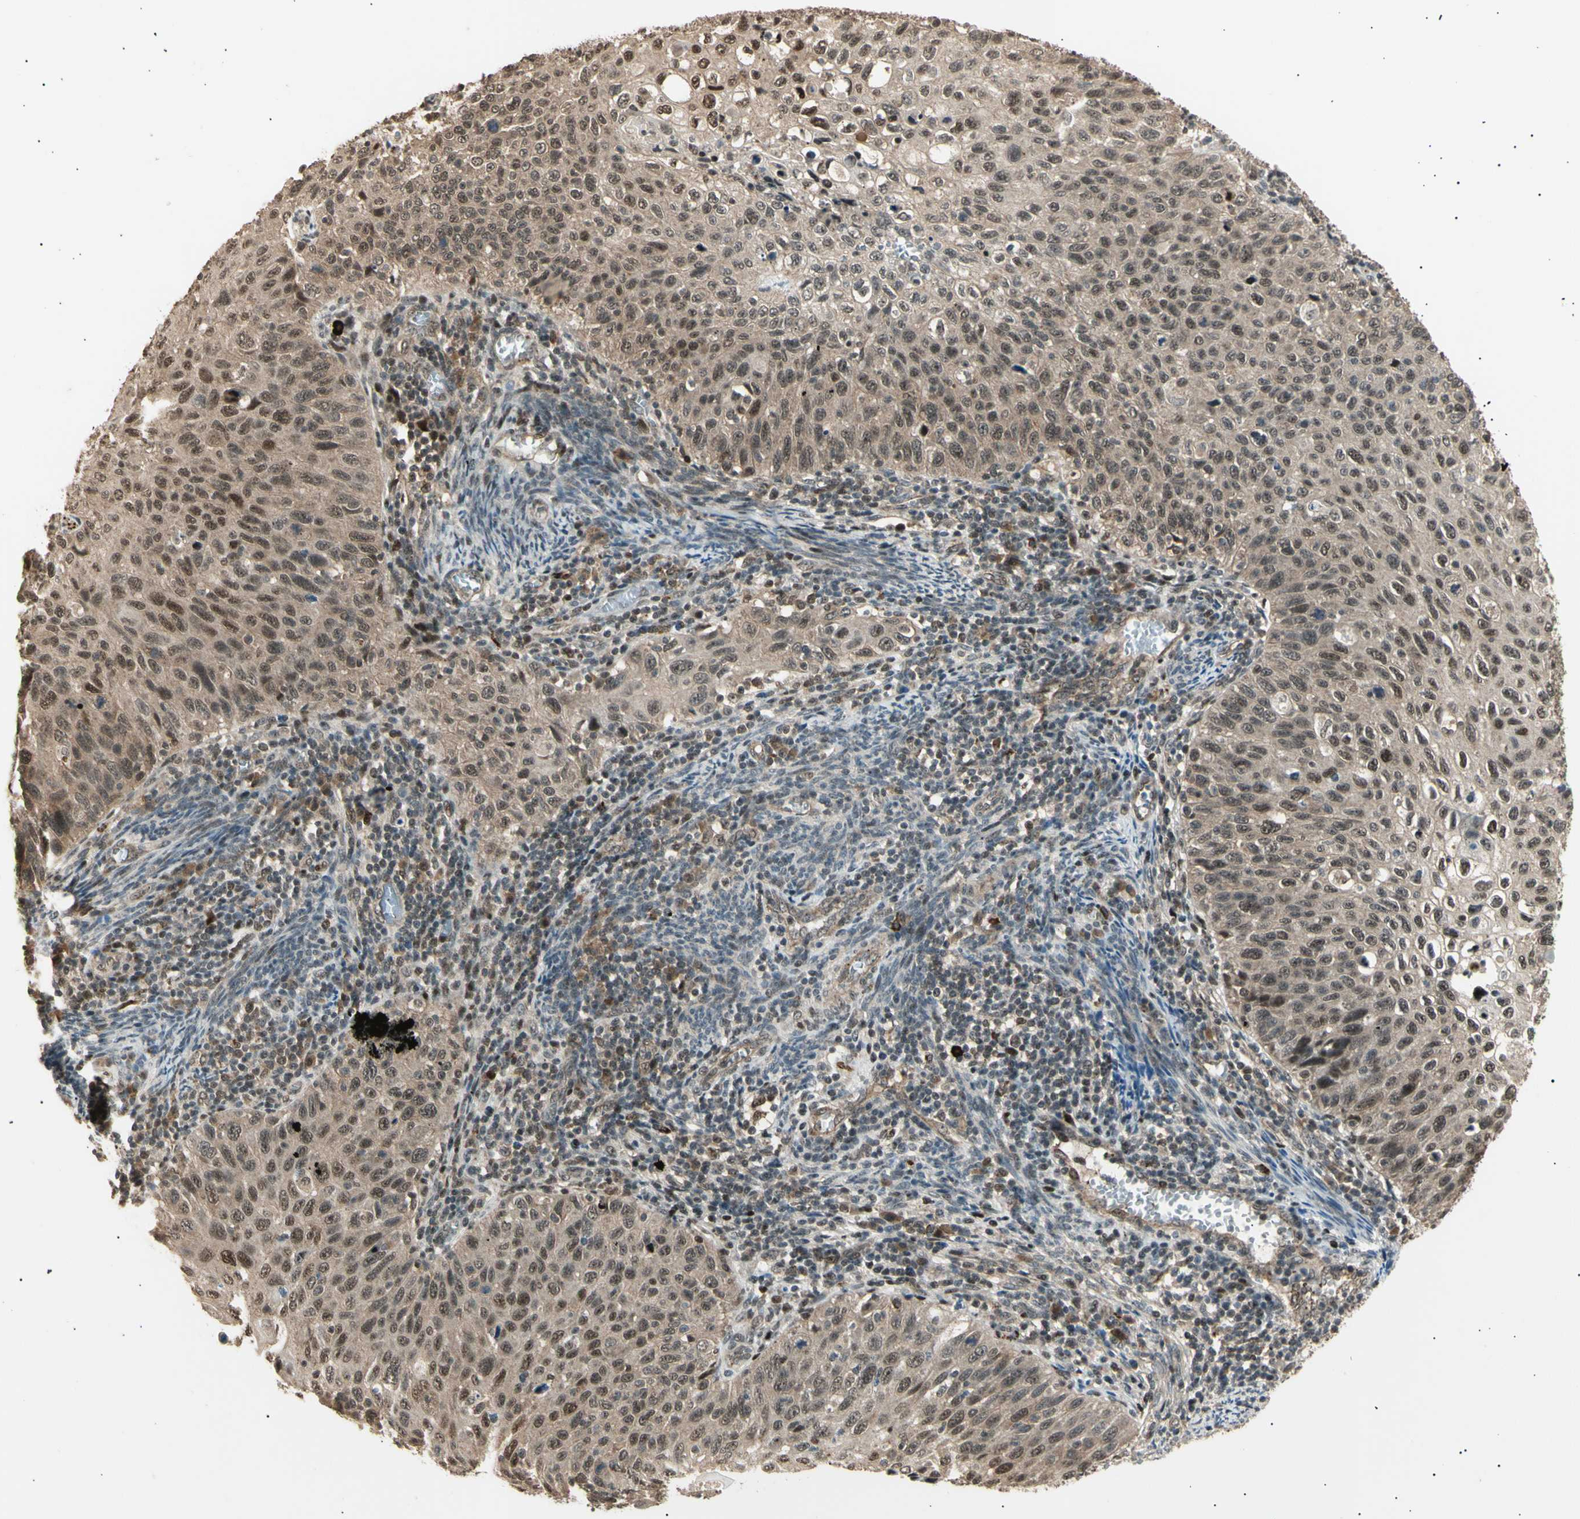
{"staining": {"intensity": "moderate", "quantity": ">75%", "location": "cytoplasmic/membranous,nuclear"}, "tissue": "cervical cancer", "cell_type": "Tumor cells", "image_type": "cancer", "snomed": [{"axis": "morphology", "description": "Squamous cell carcinoma, NOS"}, {"axis": "topography", "description": "Cervix"}], "caption": "Moderate cytoplasmic/membranous and nuclear protein positivity is identified in about >75% of tumor cells in cervical cancer (squamous cell carcinoma). Nuclei are stained in blue.", "gene": "NUAK2", "patient": {"sex": "female", "age": 70}}